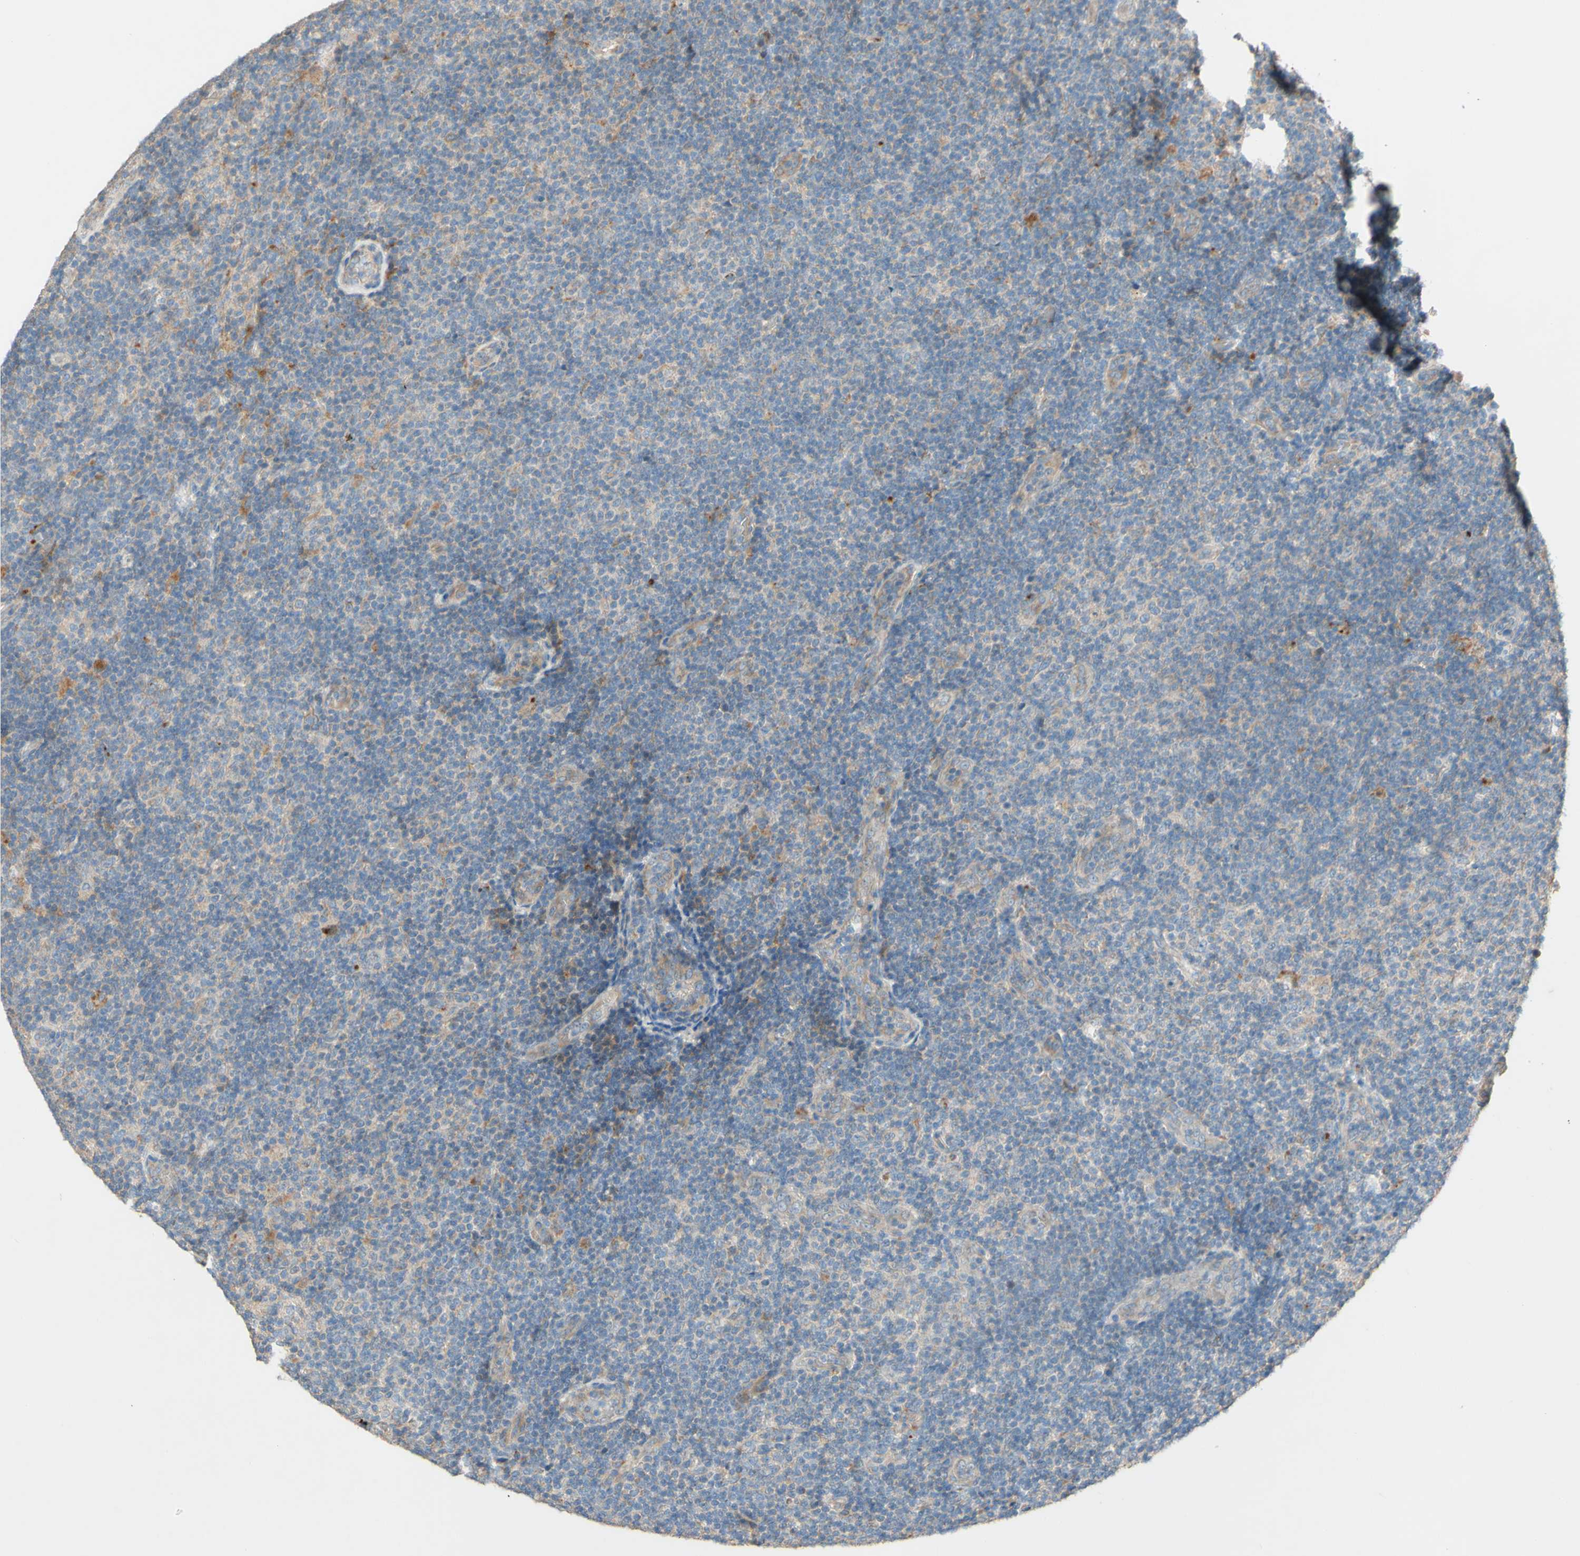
{"staining": {"intensity": "negative", "quantity": "none", "location": "none"}, "tissue": "lymphoma", "cell_type": "Tumor cells", "image_type": "cancer", "snomed": [{"axis": "morphology", "description": "Malignant lymphoma, non-Hodgkin's type, Low grade"}, {"axis": "topography", "description": "Lymph node"}], "caption": "Human lymphoma stained for a protein using immunohistochemistry shows no expression in tumor cells.", "gene": "DKK3", "patient": {"sex": "male", "age": 83}}